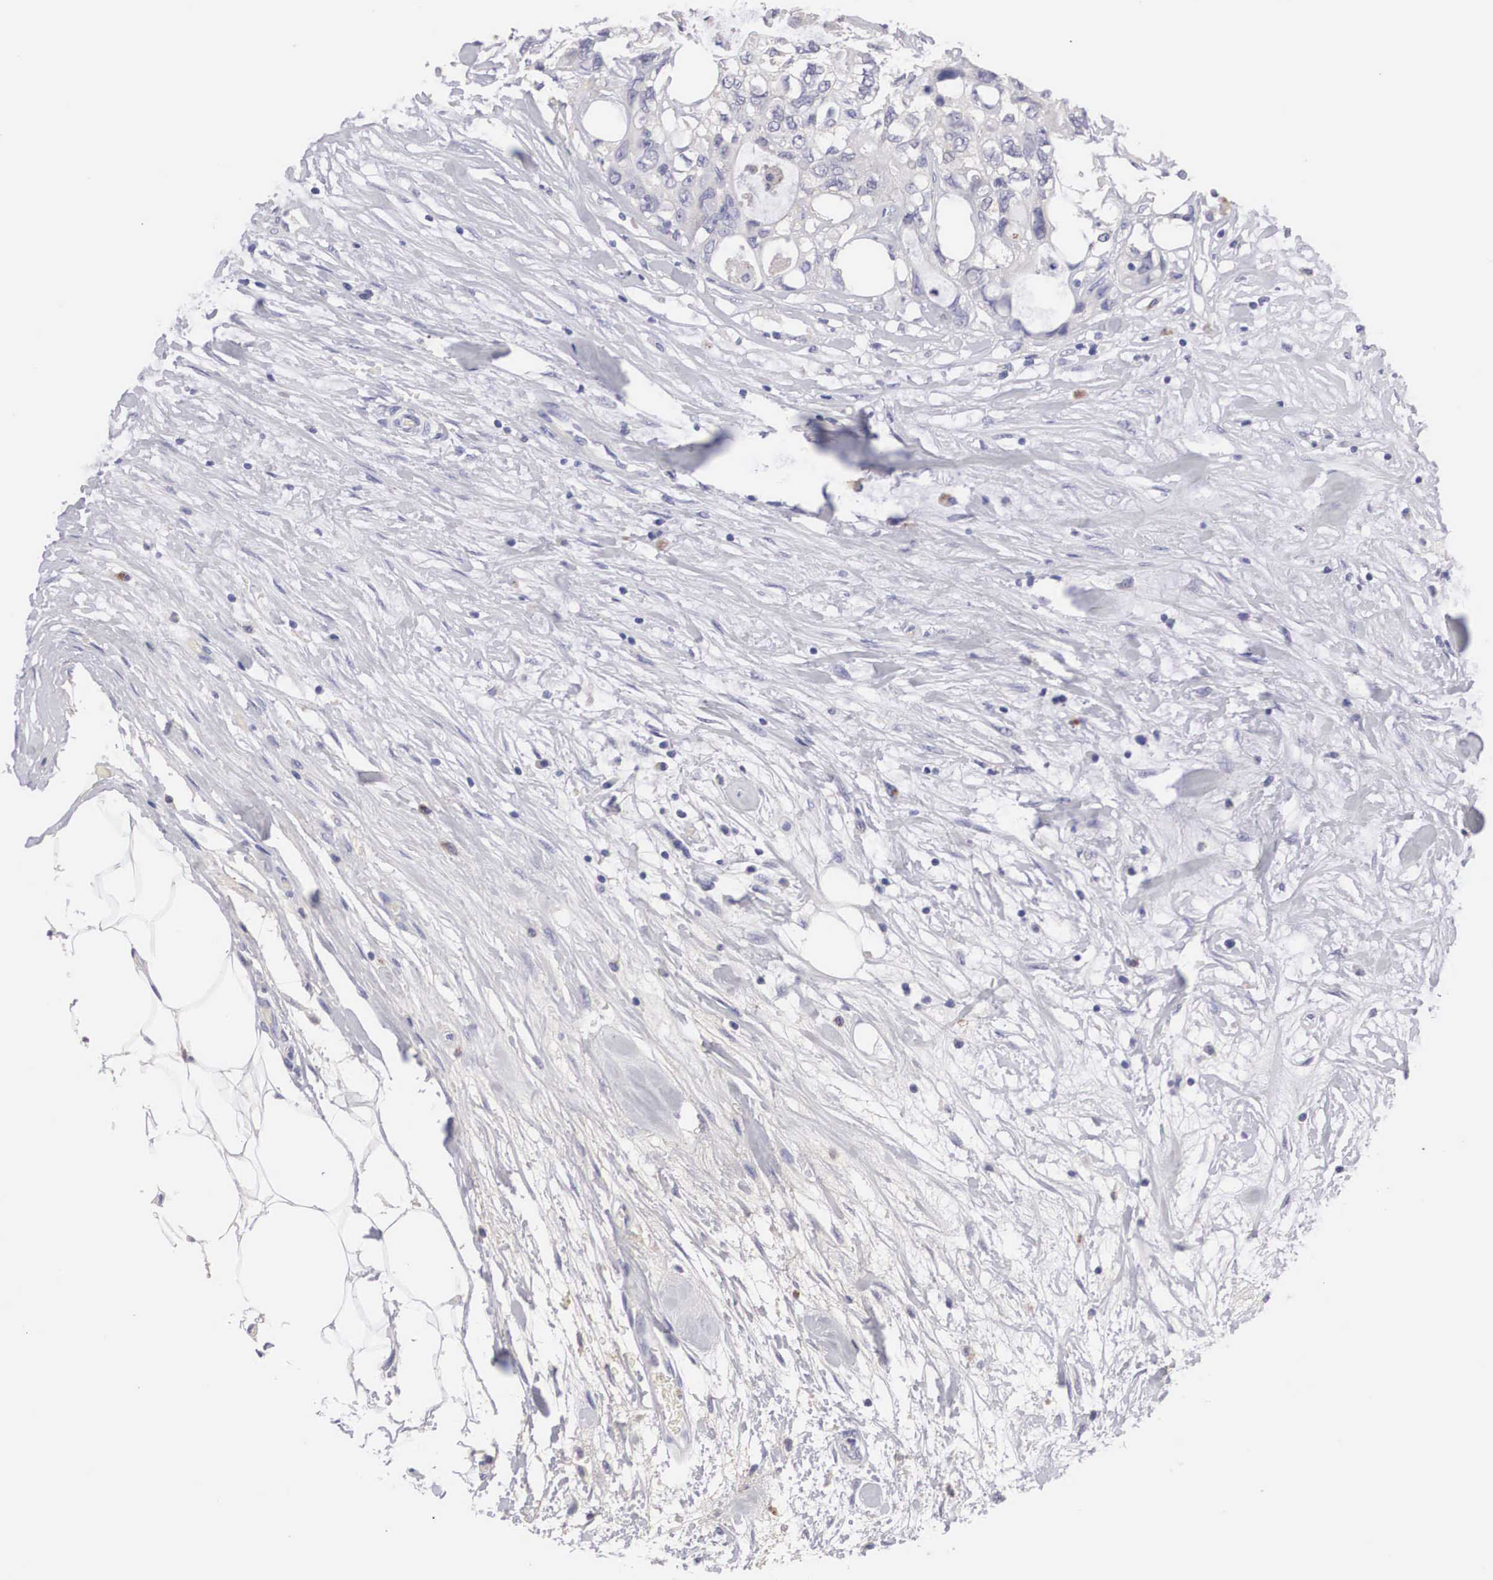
{"staining": {"intensity": "negative", "quantity": "none", "location": "none"}, "tissue": "colorectal cancer", "cell_type": "Tumor cells", "image_type": "cancer", "snomed": [{"axis": "morphology", "description": "Adenocarcinoma, NOS"}, {"axis": "topography", "description": "Rectum"}], "caption": "Immunohistochemistry (IHC) image of neoplastic tissue: human colorectal cancer stained with DAB (3,3'-diaminobenzidine) demonstrates no significant protein expression in tumor cells.", "gene": "ABHD4", "patient": {"sex": "female", "age": 57}}